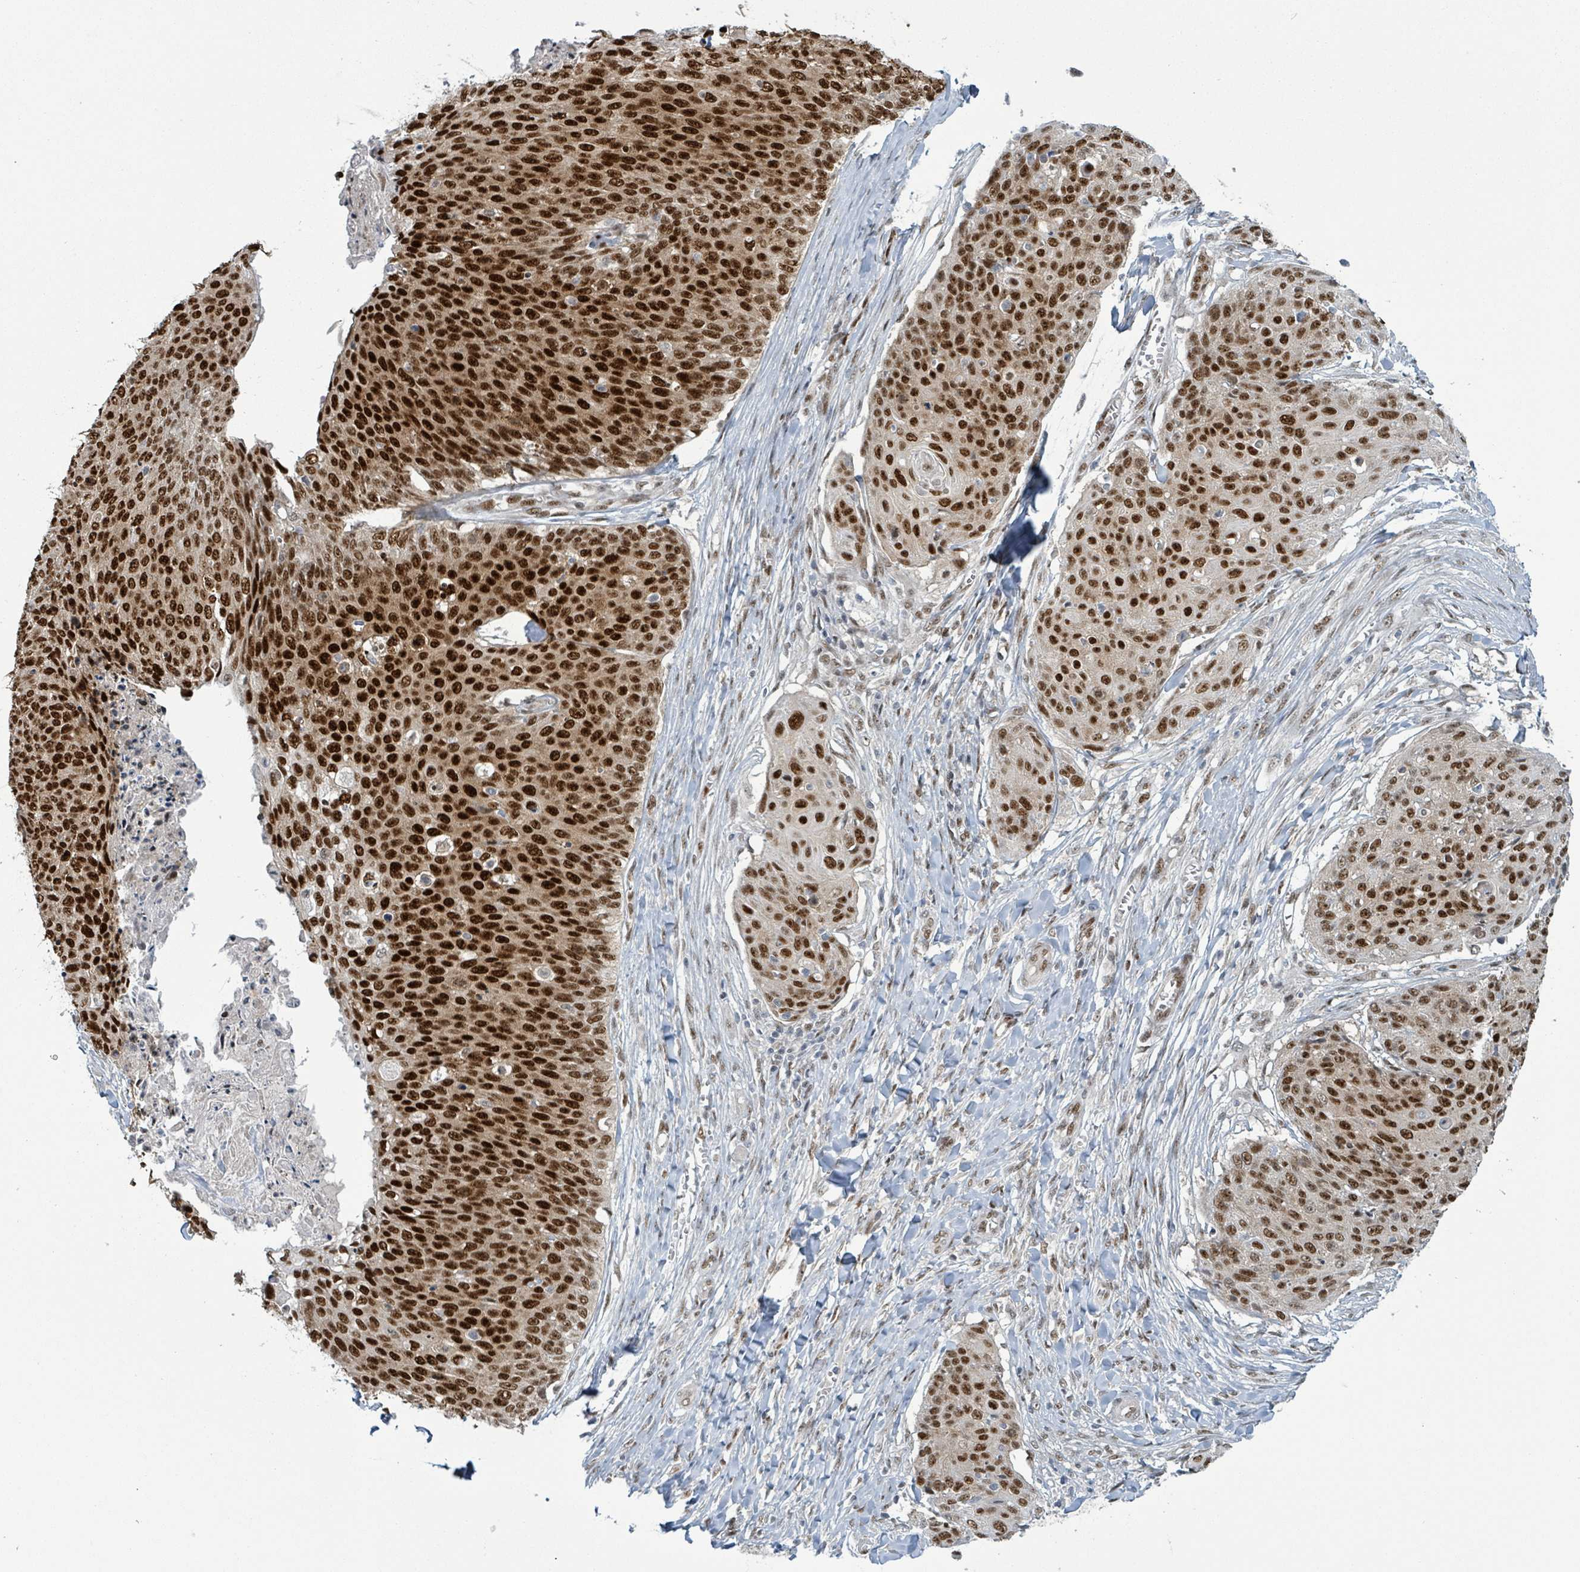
{"staining": {"intensity": "strong", "quantity": ">75%", "location": "nuclear"}, "tissue": "skin cancer", "cell_type": "Tumor cells", "image_type": "cancer", "snomed": [{"axis": "morphology", "description": "Squamous cell carcinoma, NOS"}, {"axis": "topography", "description": "Skin"}, {"axis": "topography", "description": "Vulva"}], "caption": "Protein staining of skin squamous cell carcinoma tissue demonstrates strong nuclear expression in approximately >75% of tumor cells.", "gene": "KLF3", "patient": {"sex": "female", "age": 85}}